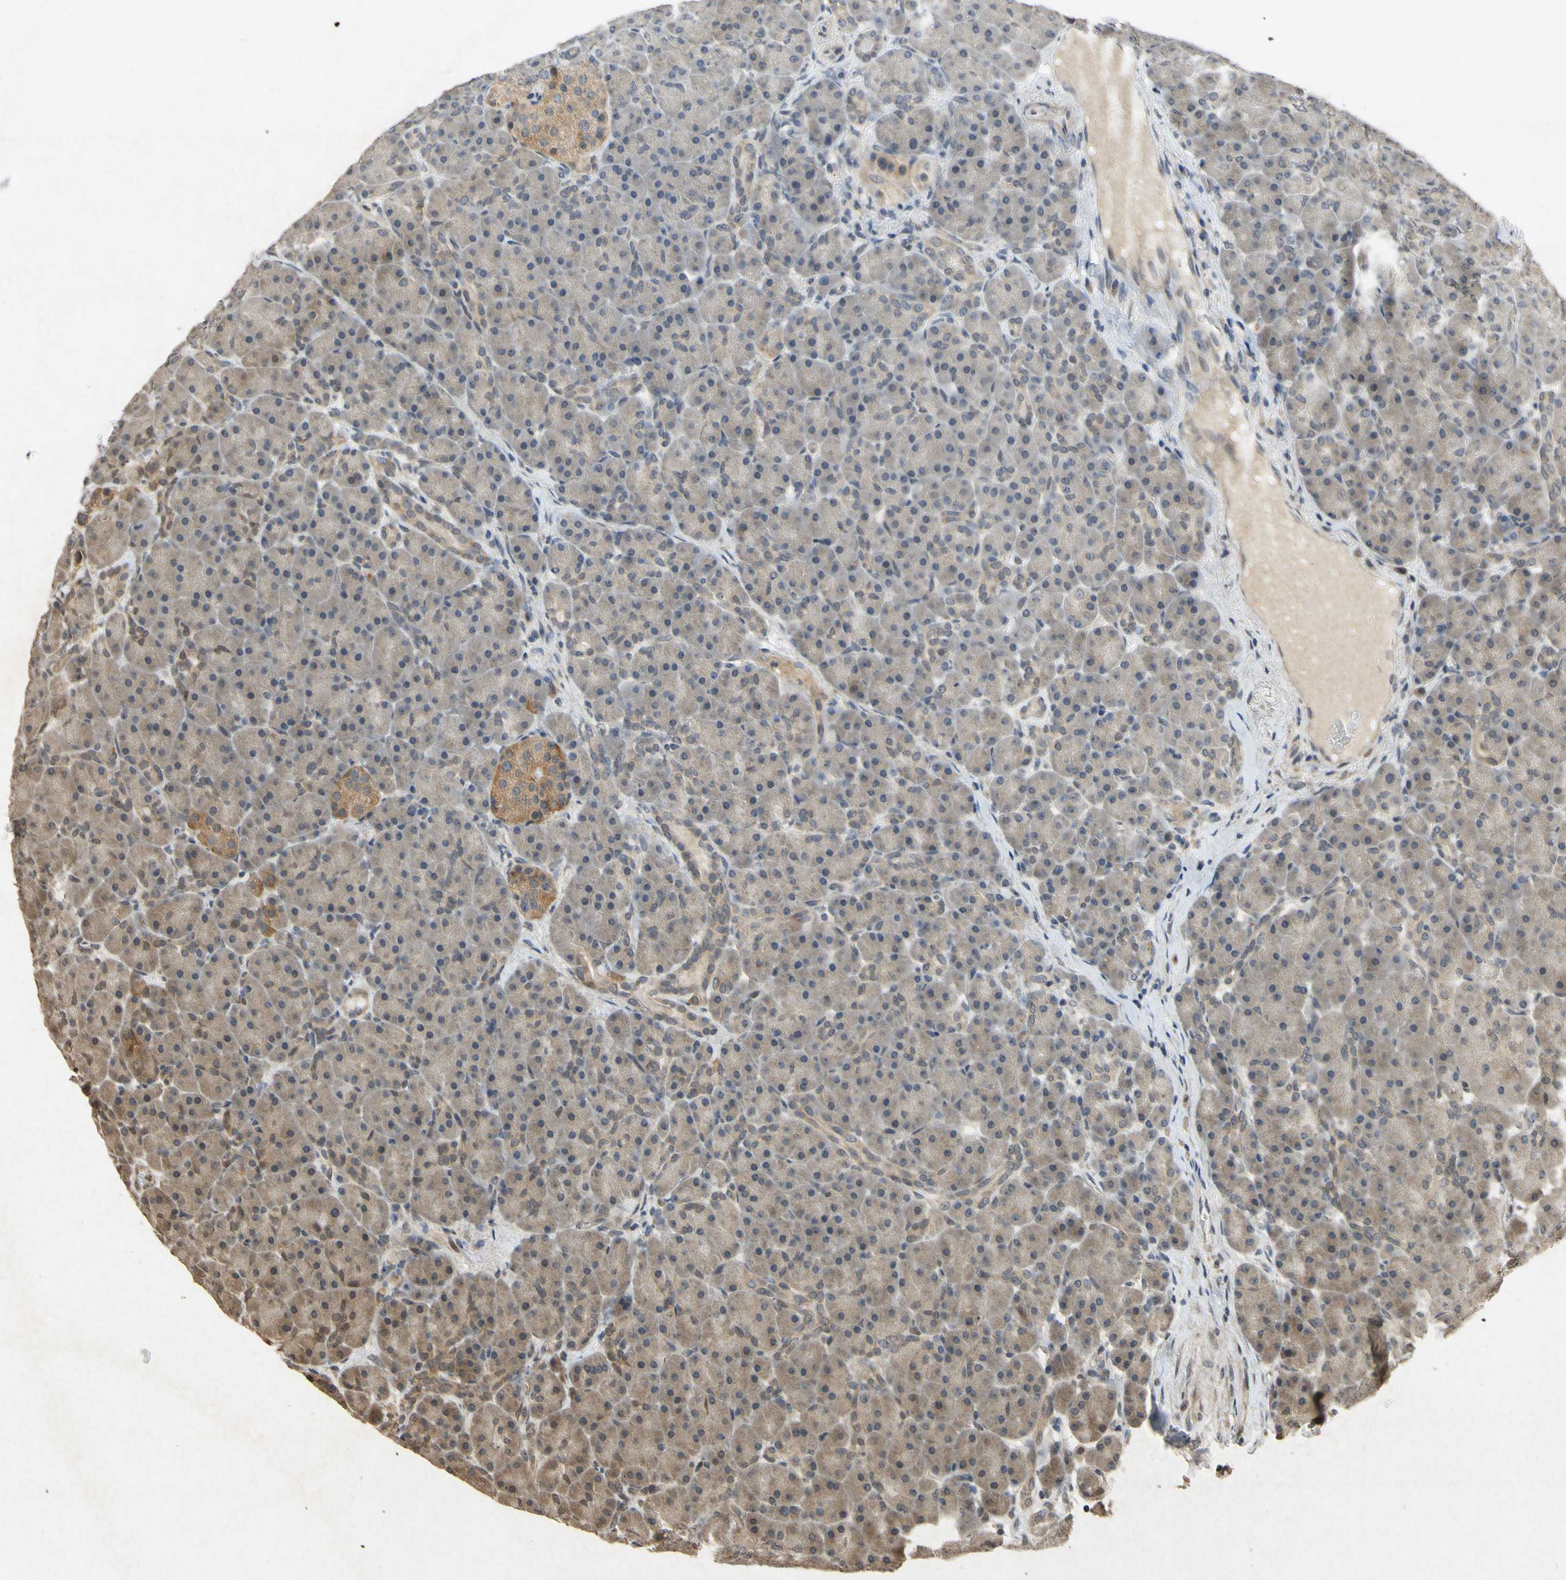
{"staining": {"intensity": "weak", "quantity": ">75%", "location": "cytoplasmic/membranous"}, "tissue": "pancreas", "cell_type": "Exocrine glandular cells", "image_type": "normal", "snomed": [{"axis": "morphology", "description": "Normal tissue, NOS"}, {"axis": "topography", "description": "Pancreas"}], "caption": "Brown immunohistochemical staining in benign pancreas exhibits weak cytoplasmic/membranous staining in about >75% of exocrine glandular cells.", "gene": "ATP6V1H", "patient": {"sex": "male", "age": 66}}